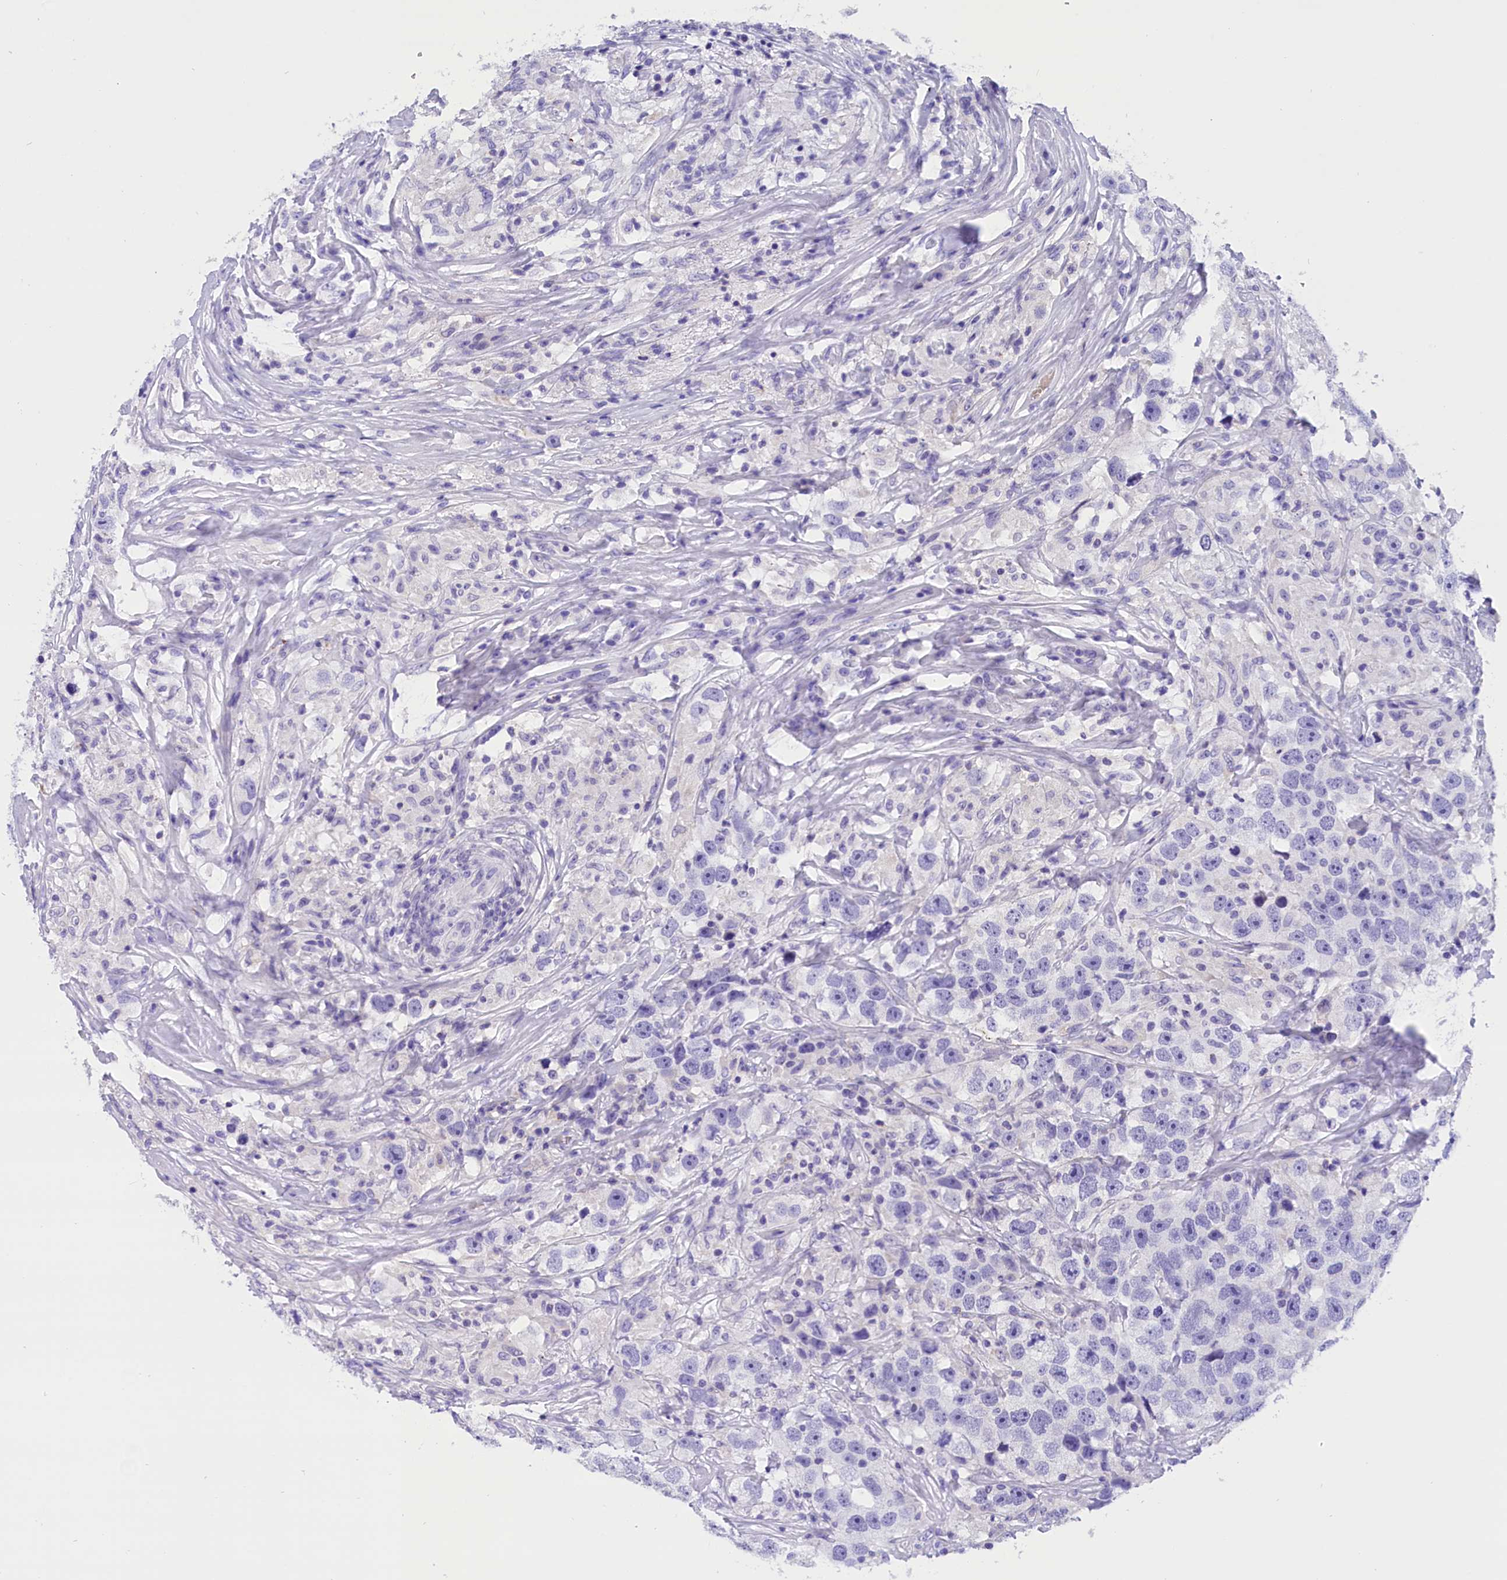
{"staining": {"intensity": "negative", "quantity": "none", "location": "none"}, "tissue": "testis cancer", "cell_type": "Tumor cells", "image_type": "cancer", "snomed": [{"axis": "morphology", "description": "Seminoma, NOS"}, {"axis": "topography", "description": "Testis"}], "caption": "Tumor cells show no significant positivity in seminoma (testis). Nuclei are stained in blue.", "gene": "ABAT", "patient": {"sex": "male", "age": 49}}